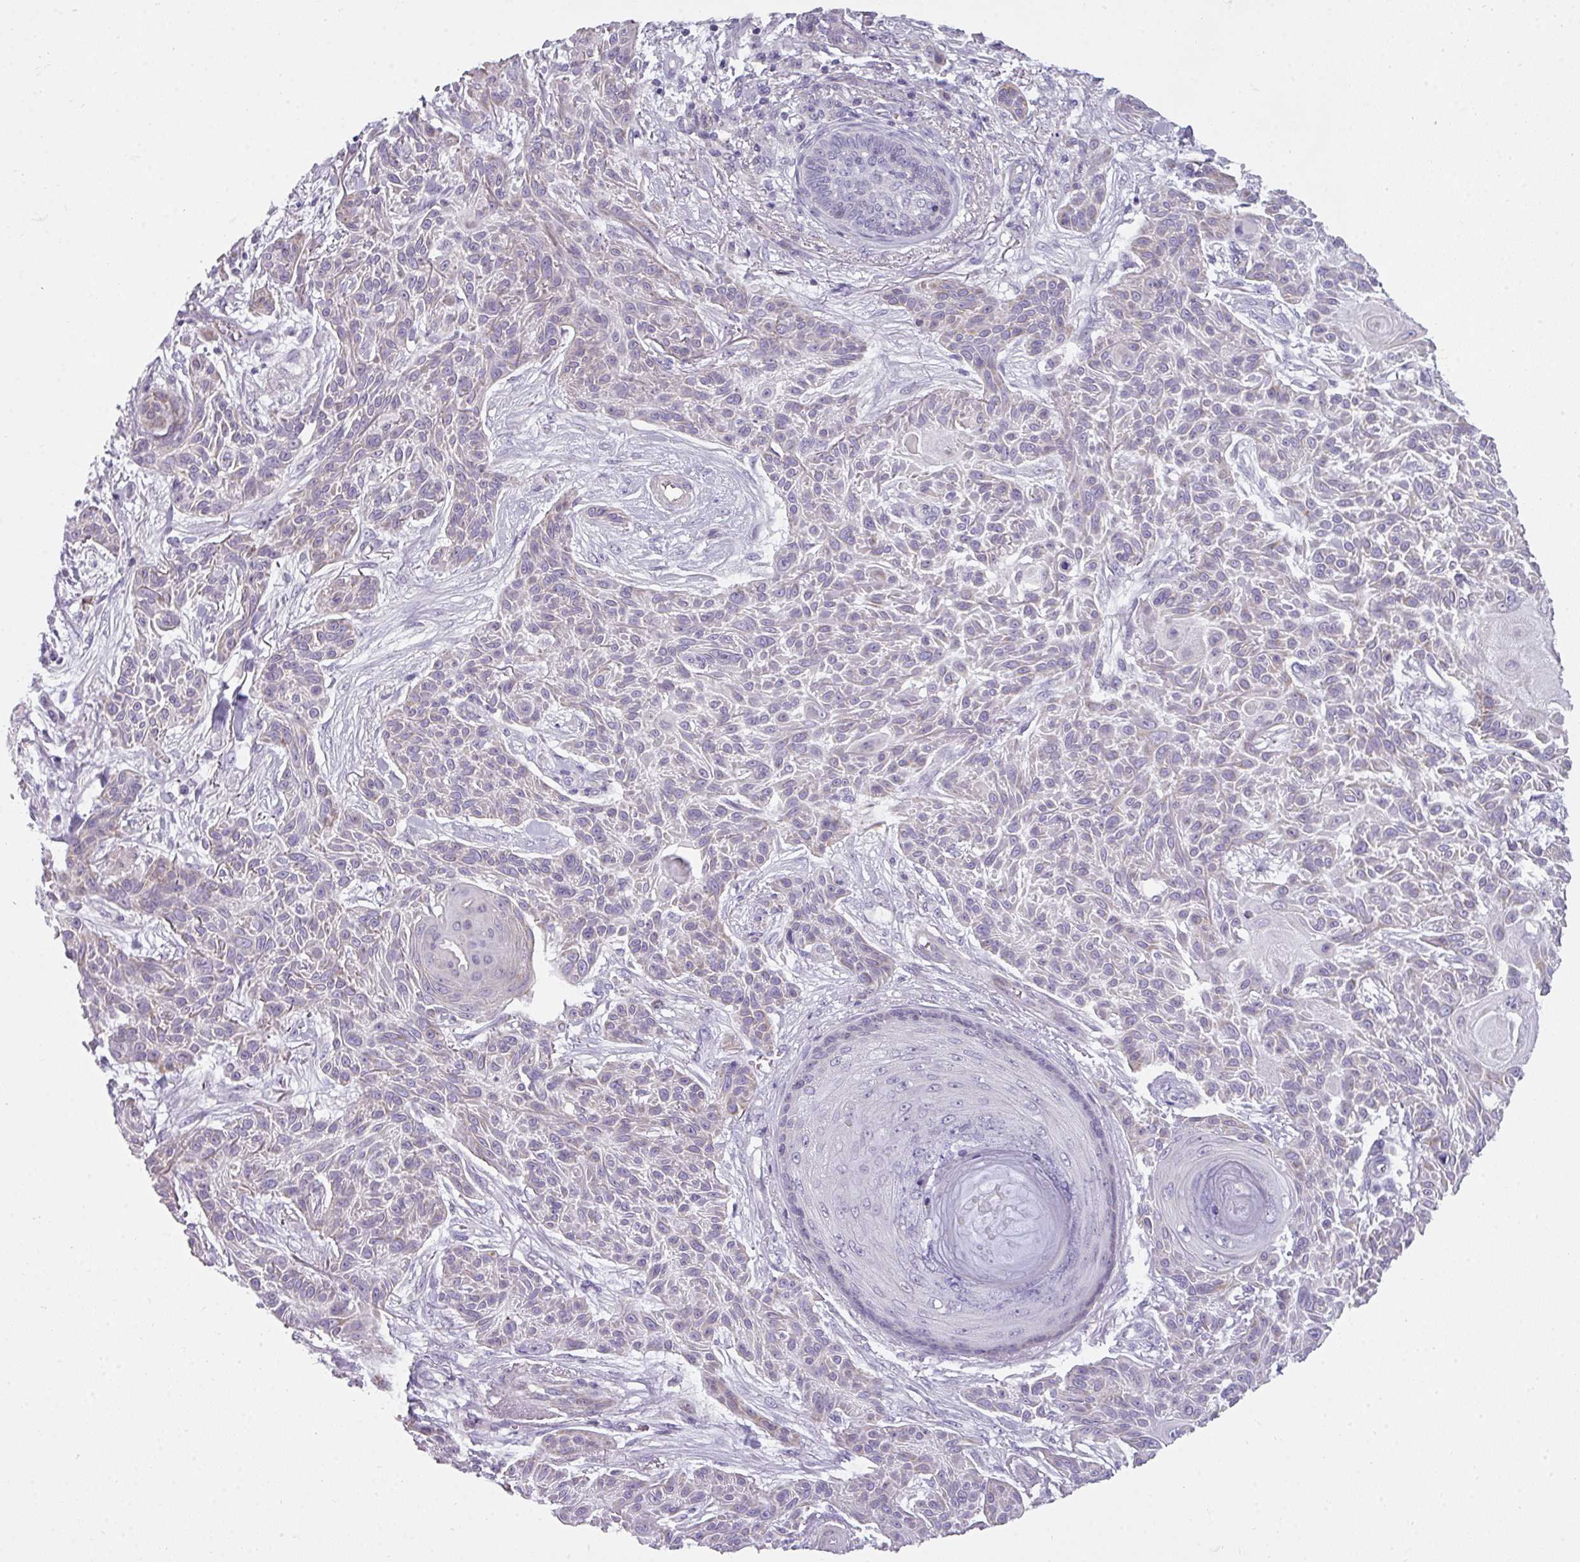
{"staining": {"intensity": "negative", "quantity": "none", "location": "none"}, "tissue": "skin cancer", "cell_type": "Tumor cells", "image_type": "cancer", "snomed": [{"axis": "morphology", "description": "Squamous cell carcinoma, NOS"}, {"axis": "topography", "description": "Skin"}], "caption": "The micrograph displays no staining of tumor cells in skin cancer. (DAB immunohistochemistry with hematoxylin counter stain).", "gene": "C2orf68", "patient": {"sex": "male", "age": 86}}